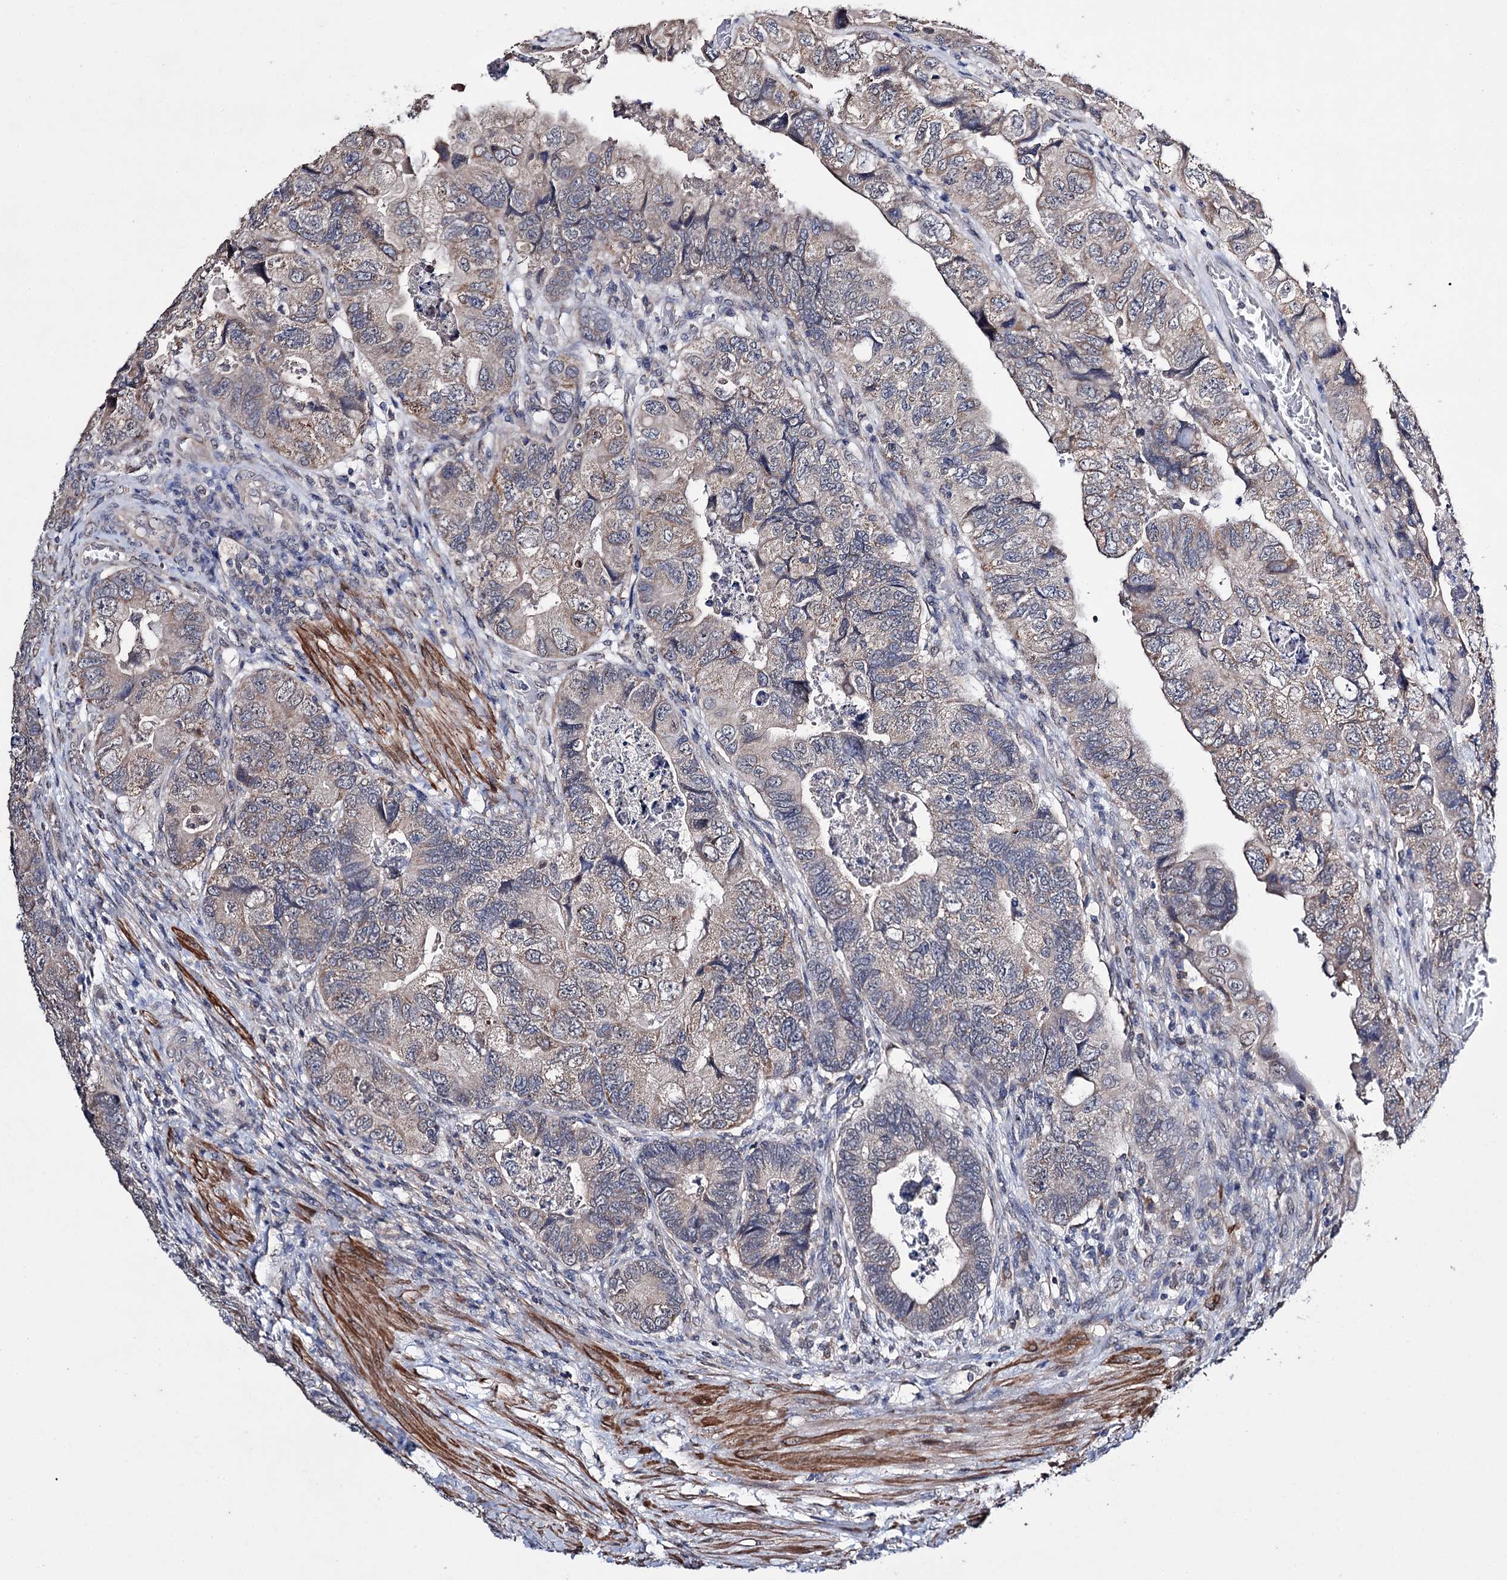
{"staining": {"intensity": "weak", "quantity": ">75%", "location": "cytoplasmic/membranous"}, "tissue": "colorectal cancer", "cell_type": "Tumor cells", "image_type": "cancer", "snomed": [{"axis": "morphology", "description": "Adenocarcinoma, NOS"}, {"axis": "topography", "description": "Rectum"}], "caption": "Immunohistochemistry (DAB (3,3'-diaminobenzidine)) staining of human colorectal cancer shows weak cytoplasmic/membranous protein positivity in approximately >75% of tumor cells. Immunohistochemistry (ihc) stains the protein of interest in brown and the nuclei are stained blue.", "gene": "CLPB", "patient": {"sex": "male", "age": 63}}